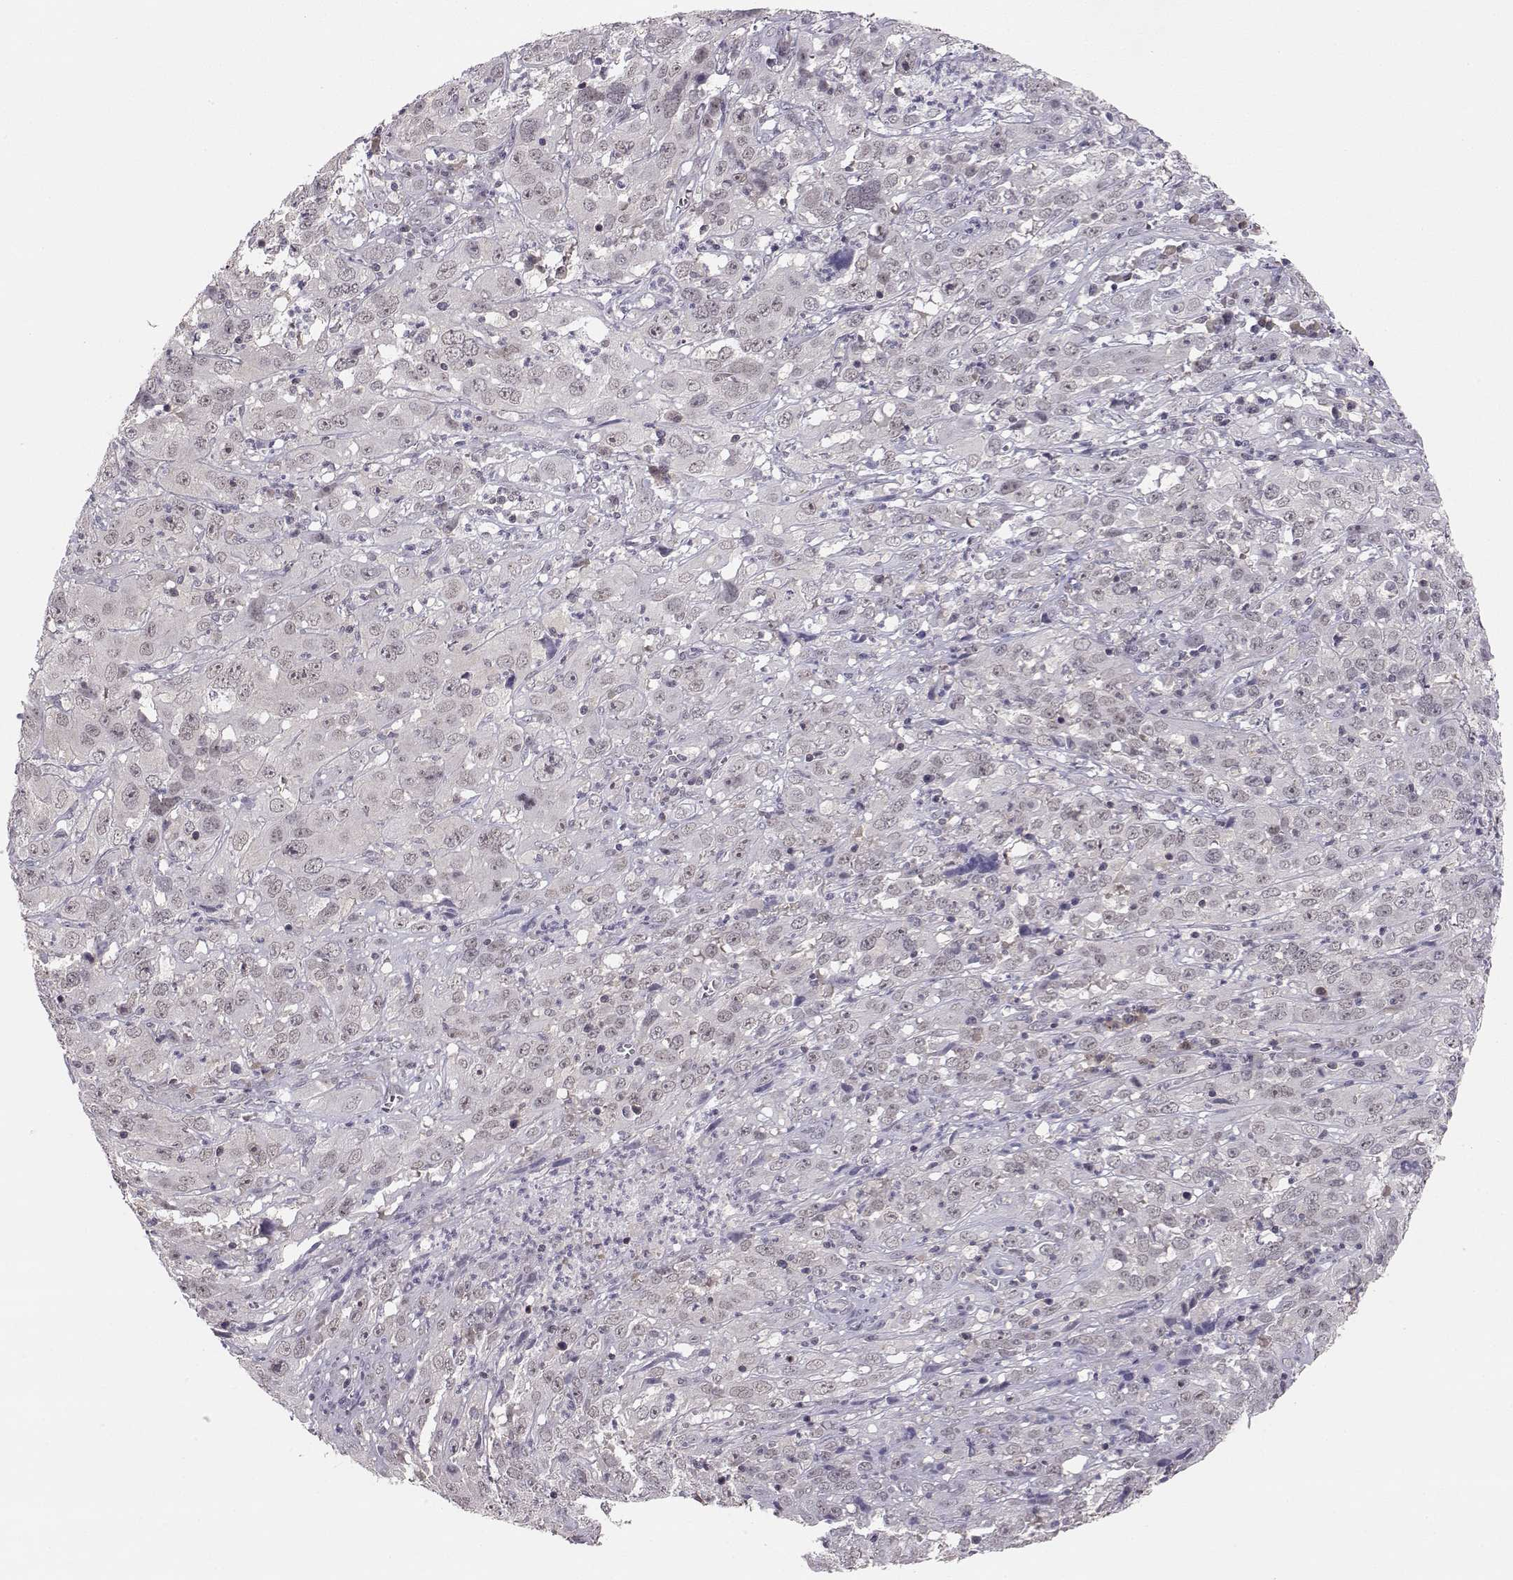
{"staining": {"intensity": "negative", "quantity": "none", "location": "none"}, "tissue": "cervical cancer", "cell_type": "Tumor cells", "image_type": "cancer", "snomed": [{"axis": "morphology", "description": "Squamous cell carcinoma, NOS"}, {"axis": "topography", "description": "Cervix"}], "caption": "This micrograph is of cervical cancer (squamous cell carcinoma) stained with immunohistochemistry to label a protein in brown with the nuclei are counter-stained blue. There is no staining in tumor cells.", "gene": "KIF13B", "patient": {"sex": "female", "age": 32}}